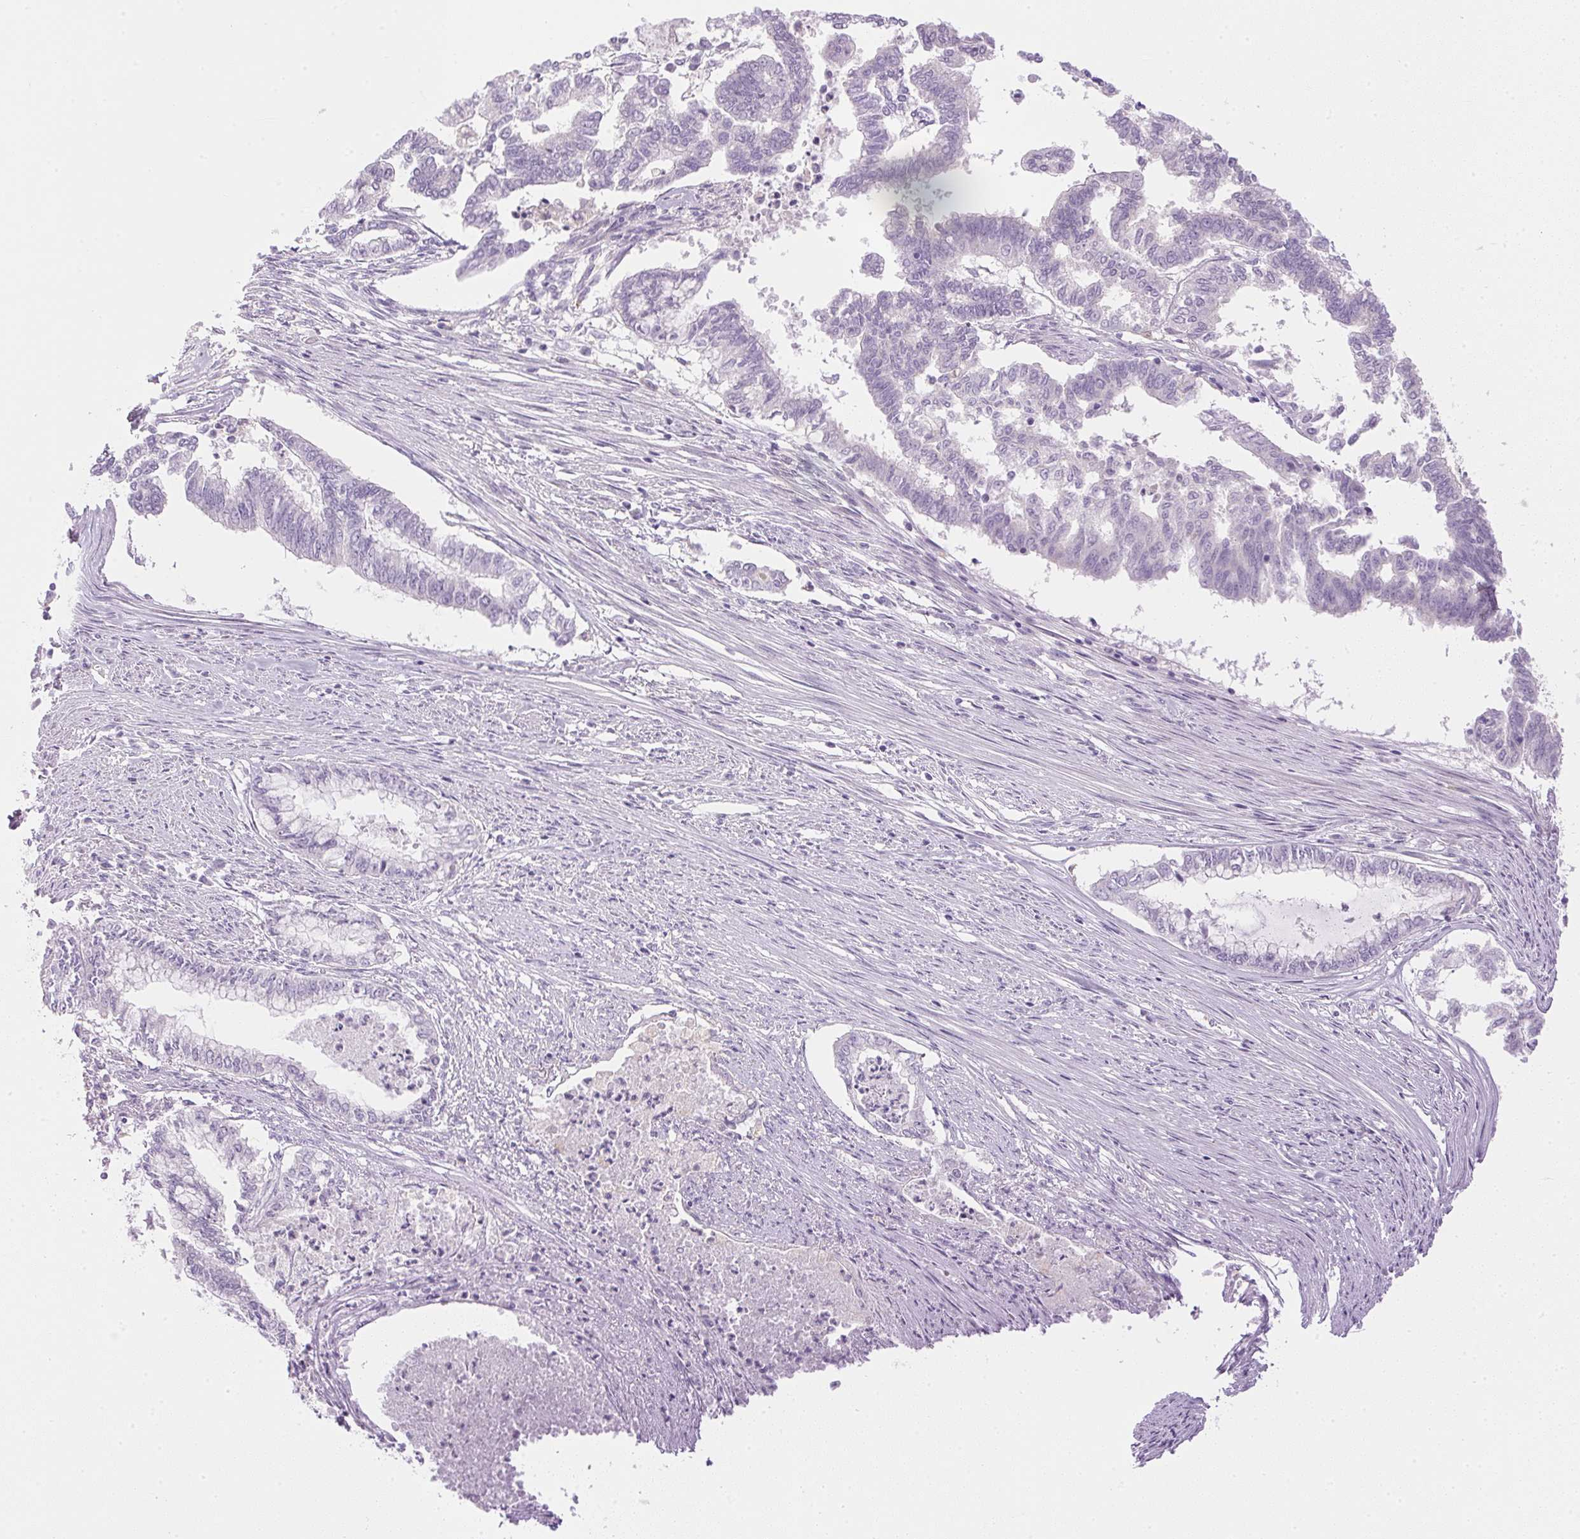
{"staining": {"intensity": "negative", "quantity": "none", "location": "none"}, "tissue": "endometrial cancer", "cell_type": "Tumor cells", "image_type": "cancer", "snomed": [{"axis": "morphology", "description": "Adenocarcinoma, NOS"}, {"axis": "topography", "description": "Endometrium"}], "caption": "Tumor cells show no significant expression in endometrial cancer. (DAB immunohistochemistry, high magnification).", "gene": "ATP6V1G3", "patient": {"sex": "female", "age": 79}}